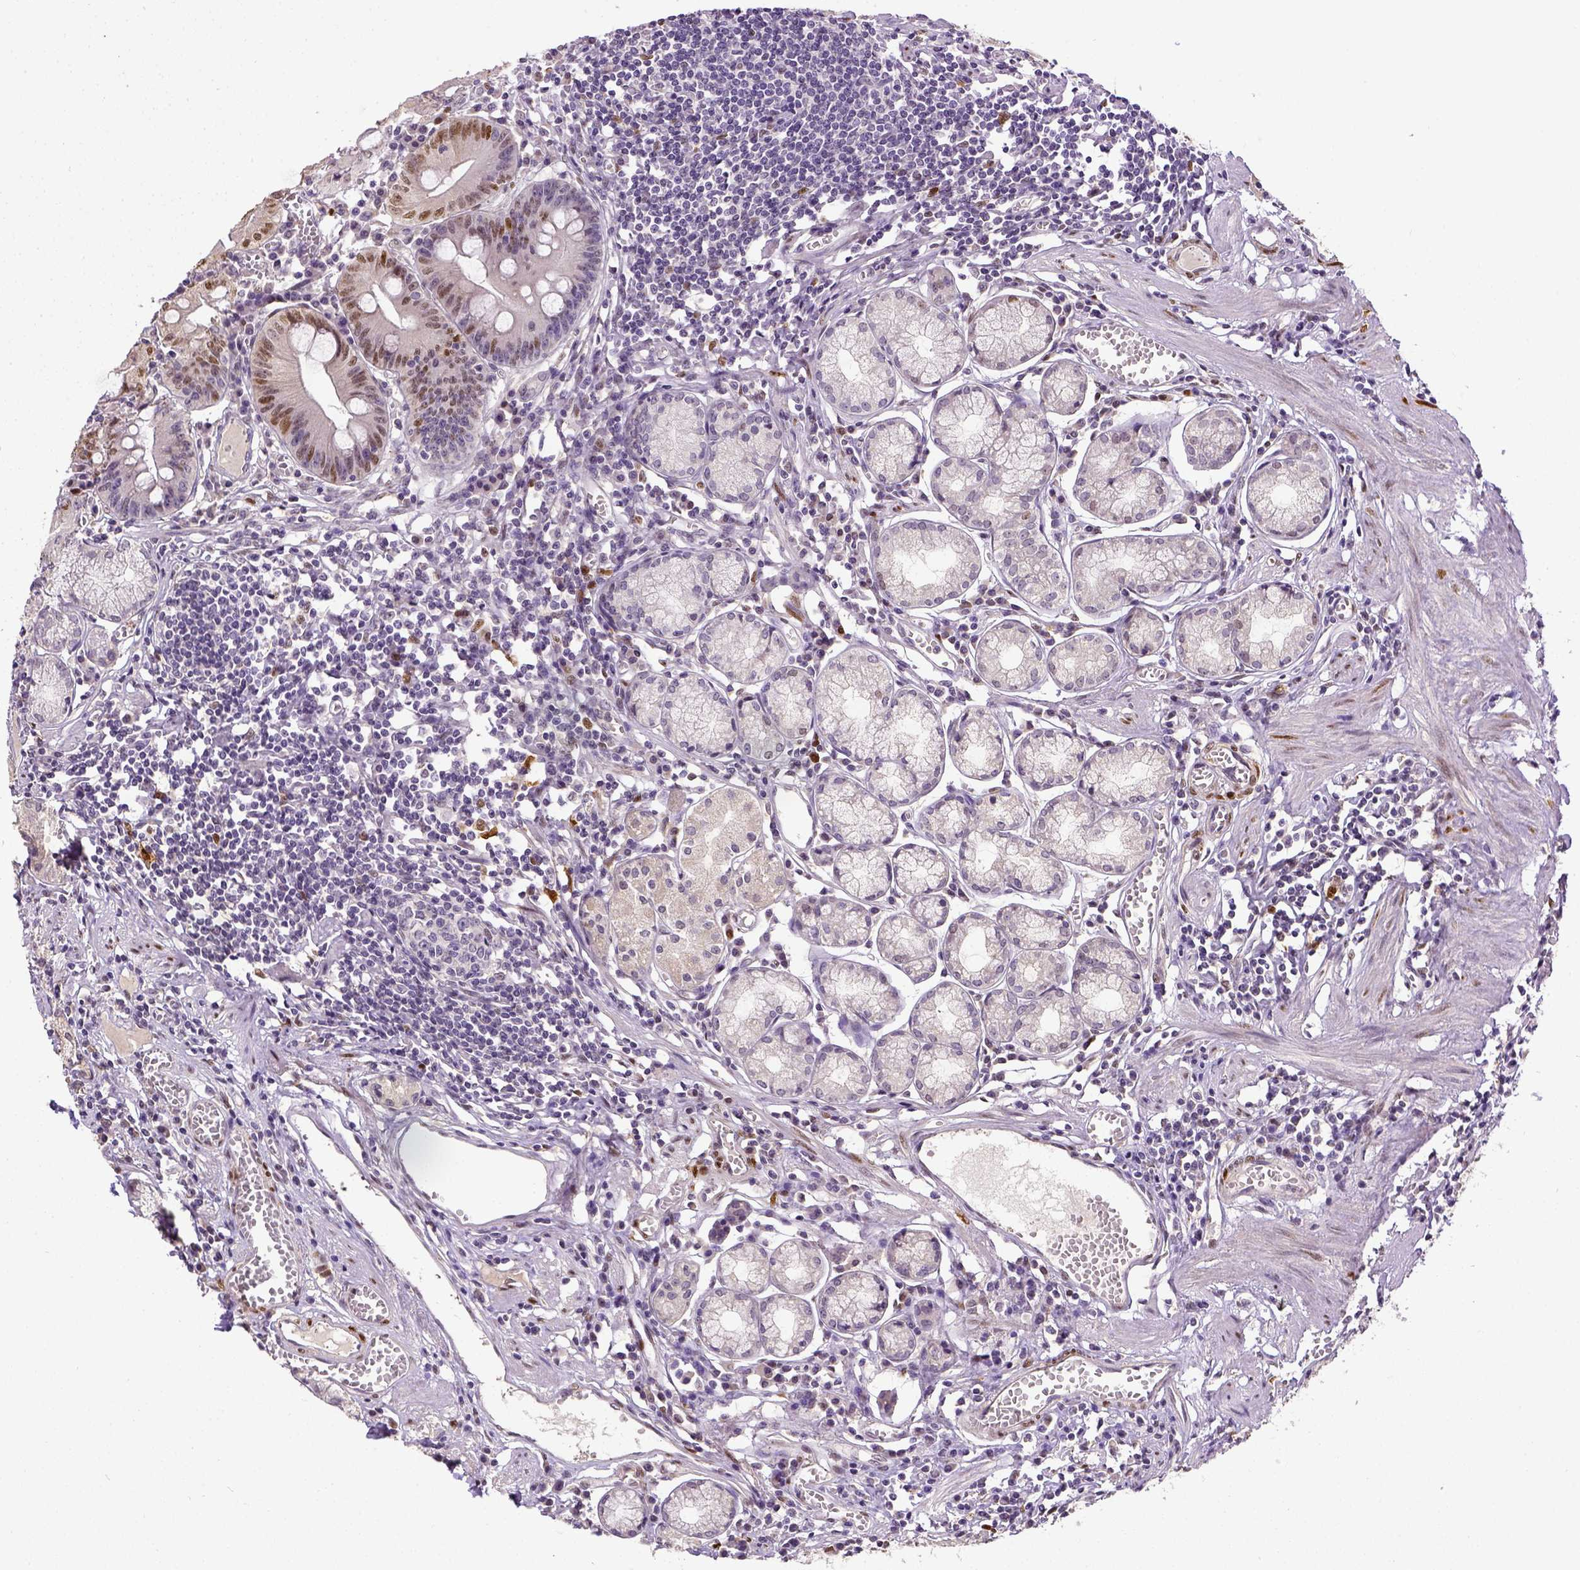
{"staining": {"intensity": "moderate", "quantity": "<25%", "location": "nuclear"}, "tissue": "stomach", "cell_type": "Glandular cells", "image_type": "normal", "snomed": [{"axis": "morphology", "description": "Normal tissue, NOS"}, {"axis": "topography", "description": "Stomach"}], "caption": "Glandular cells reveal low levels of moderate nuclear staining in about <25% of cells in unremarkable human stomach. The staining is performed using DAB (3,3'-diaminobenzidine) brown chromogen to label protein expression. The nuclei are counter-stained blue using hematoxylin.", "gene": "CDKN1A", "patient": {"sex": "male", "age": 55}}